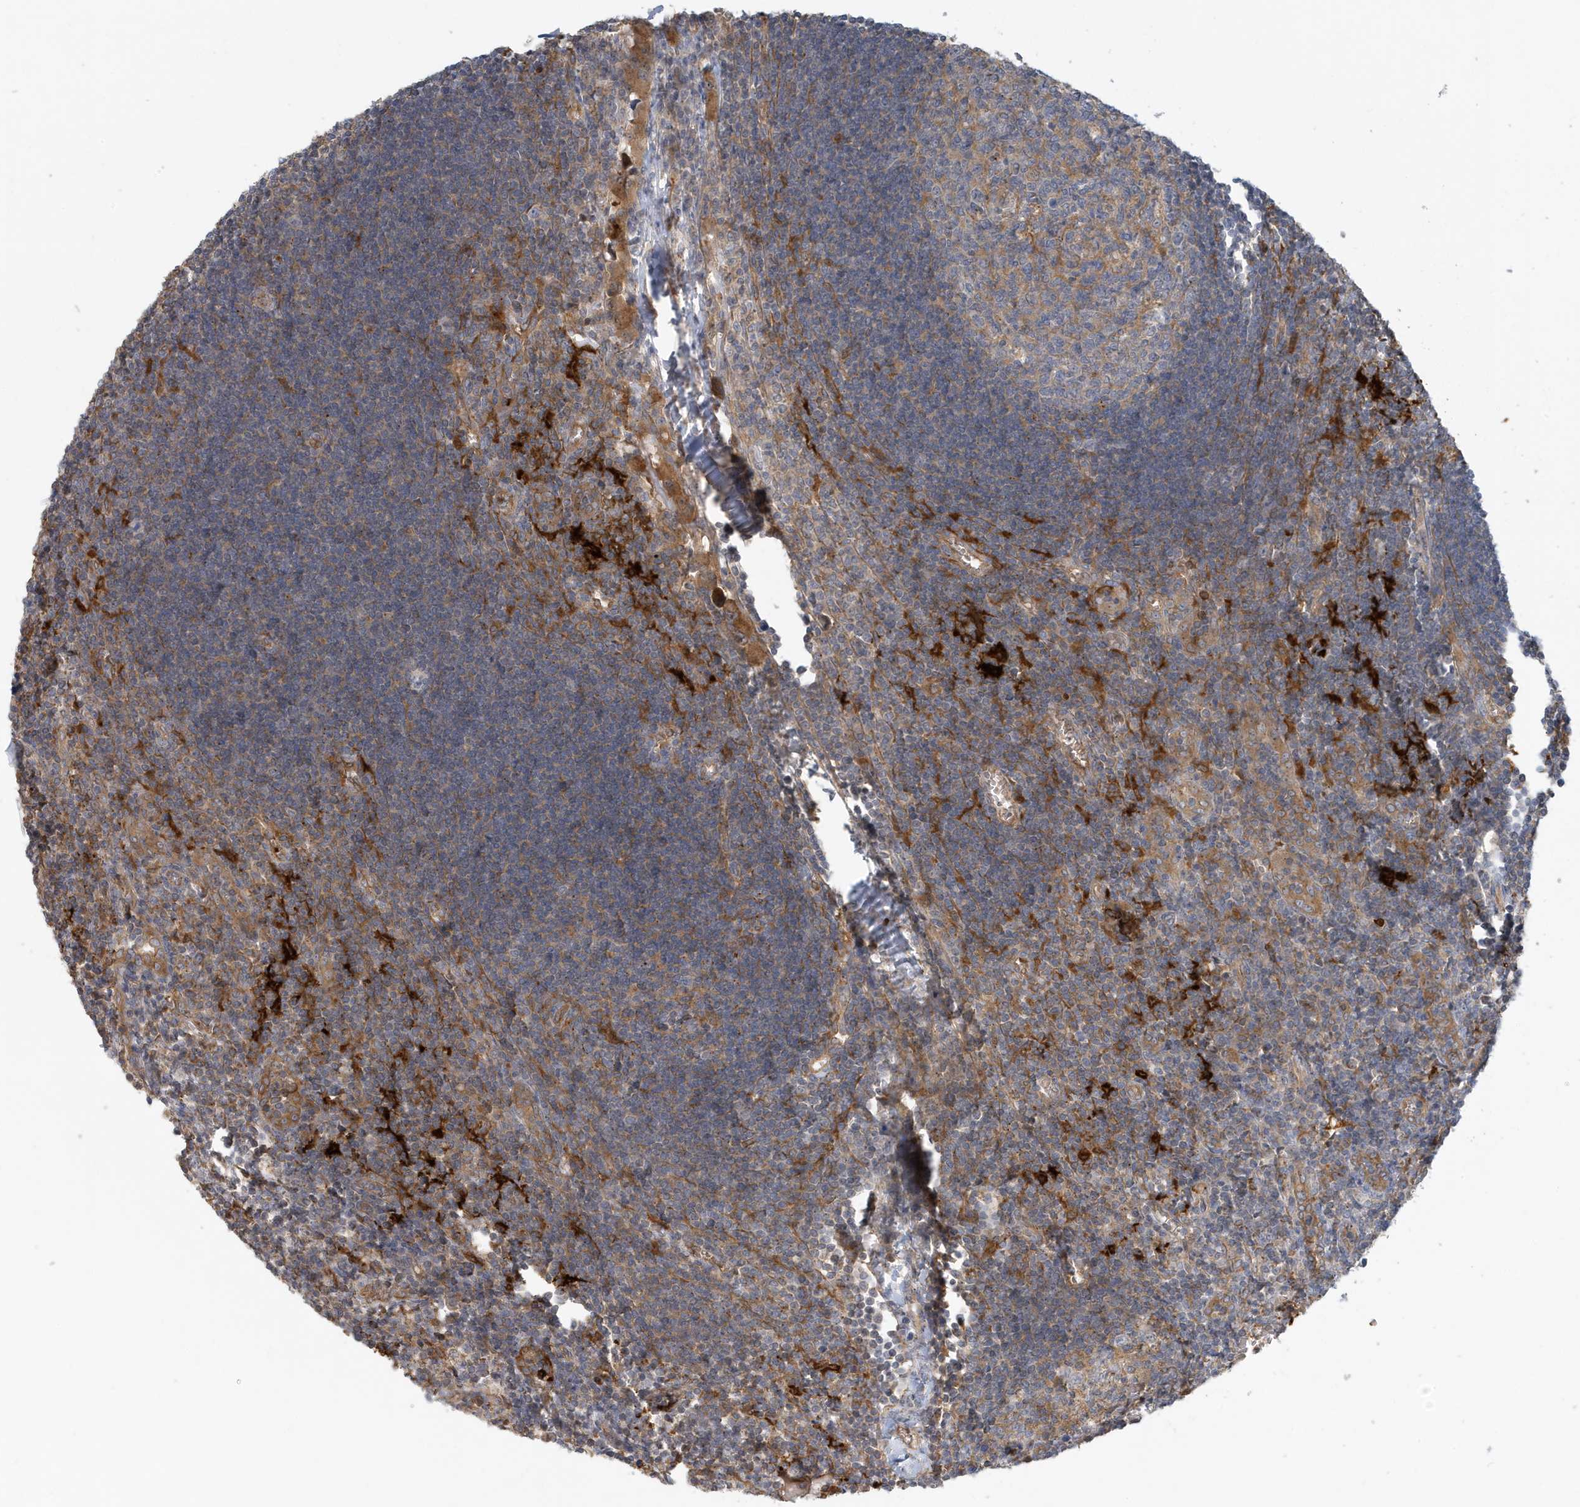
{"staining": {"intensity": "moderate", "quantity": "<25%", "location": "cytoplasmic/membranous"}, "tissue": "lymph node", "cell_type": "Germinal center cells", "image_type": "normal", "snomed": [{"axis": "morphology", "description": "Normal tissue, NOS"}, {"axis": "morphology", "description": "Malignant melanoma, Metastatic site"}, {"axis": "topography", "description": "Lymph node"}], "caption": "This is a micrograph of immunohistochemistry (IHC) staining of normal lymph node, which shows moderate positivity in the cytoplasmic/membranous of germinal center cells.", "gene": "FYCO1", "patient": {"sex": "male", "age": 41}}